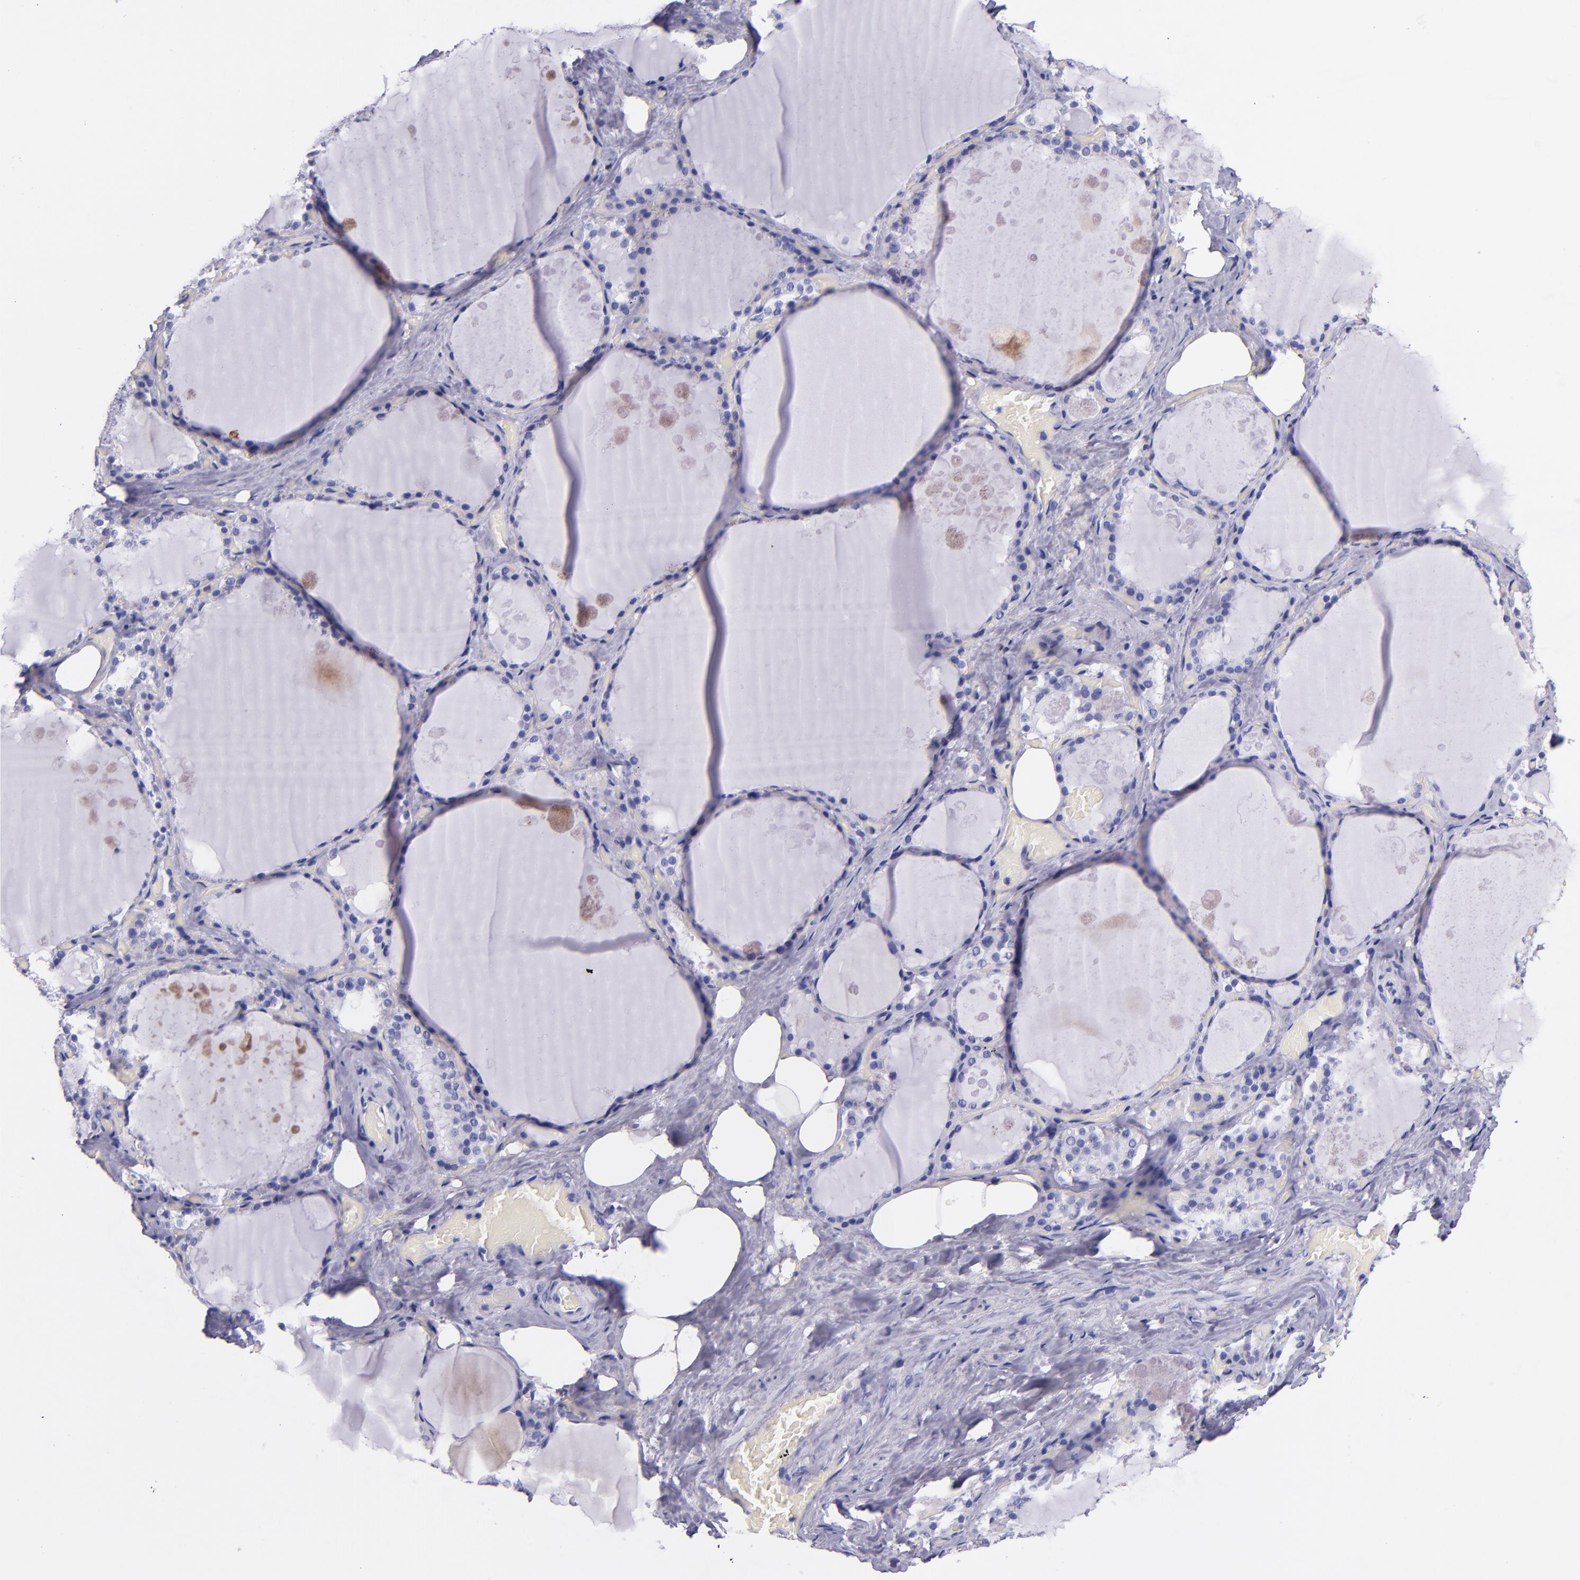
{"staining": {"intensity": "negative", "quantity": "none", "location": "none"}, "tissue": "thyroid gland", "cell_type": "Glandular cells", "image_type": "normal", "snomed": [{"axis": "morphology", "description": "Normal tissue, NOS"}, {"axis": "topography", "description": "Thyroid gland"}], "caption": "This is an IHC photomicrograph of normal human thyroid gland. There is no positivity in glandular cells.", "gene": "SLPI", "patient": {"sex": "male", "age": 61}}